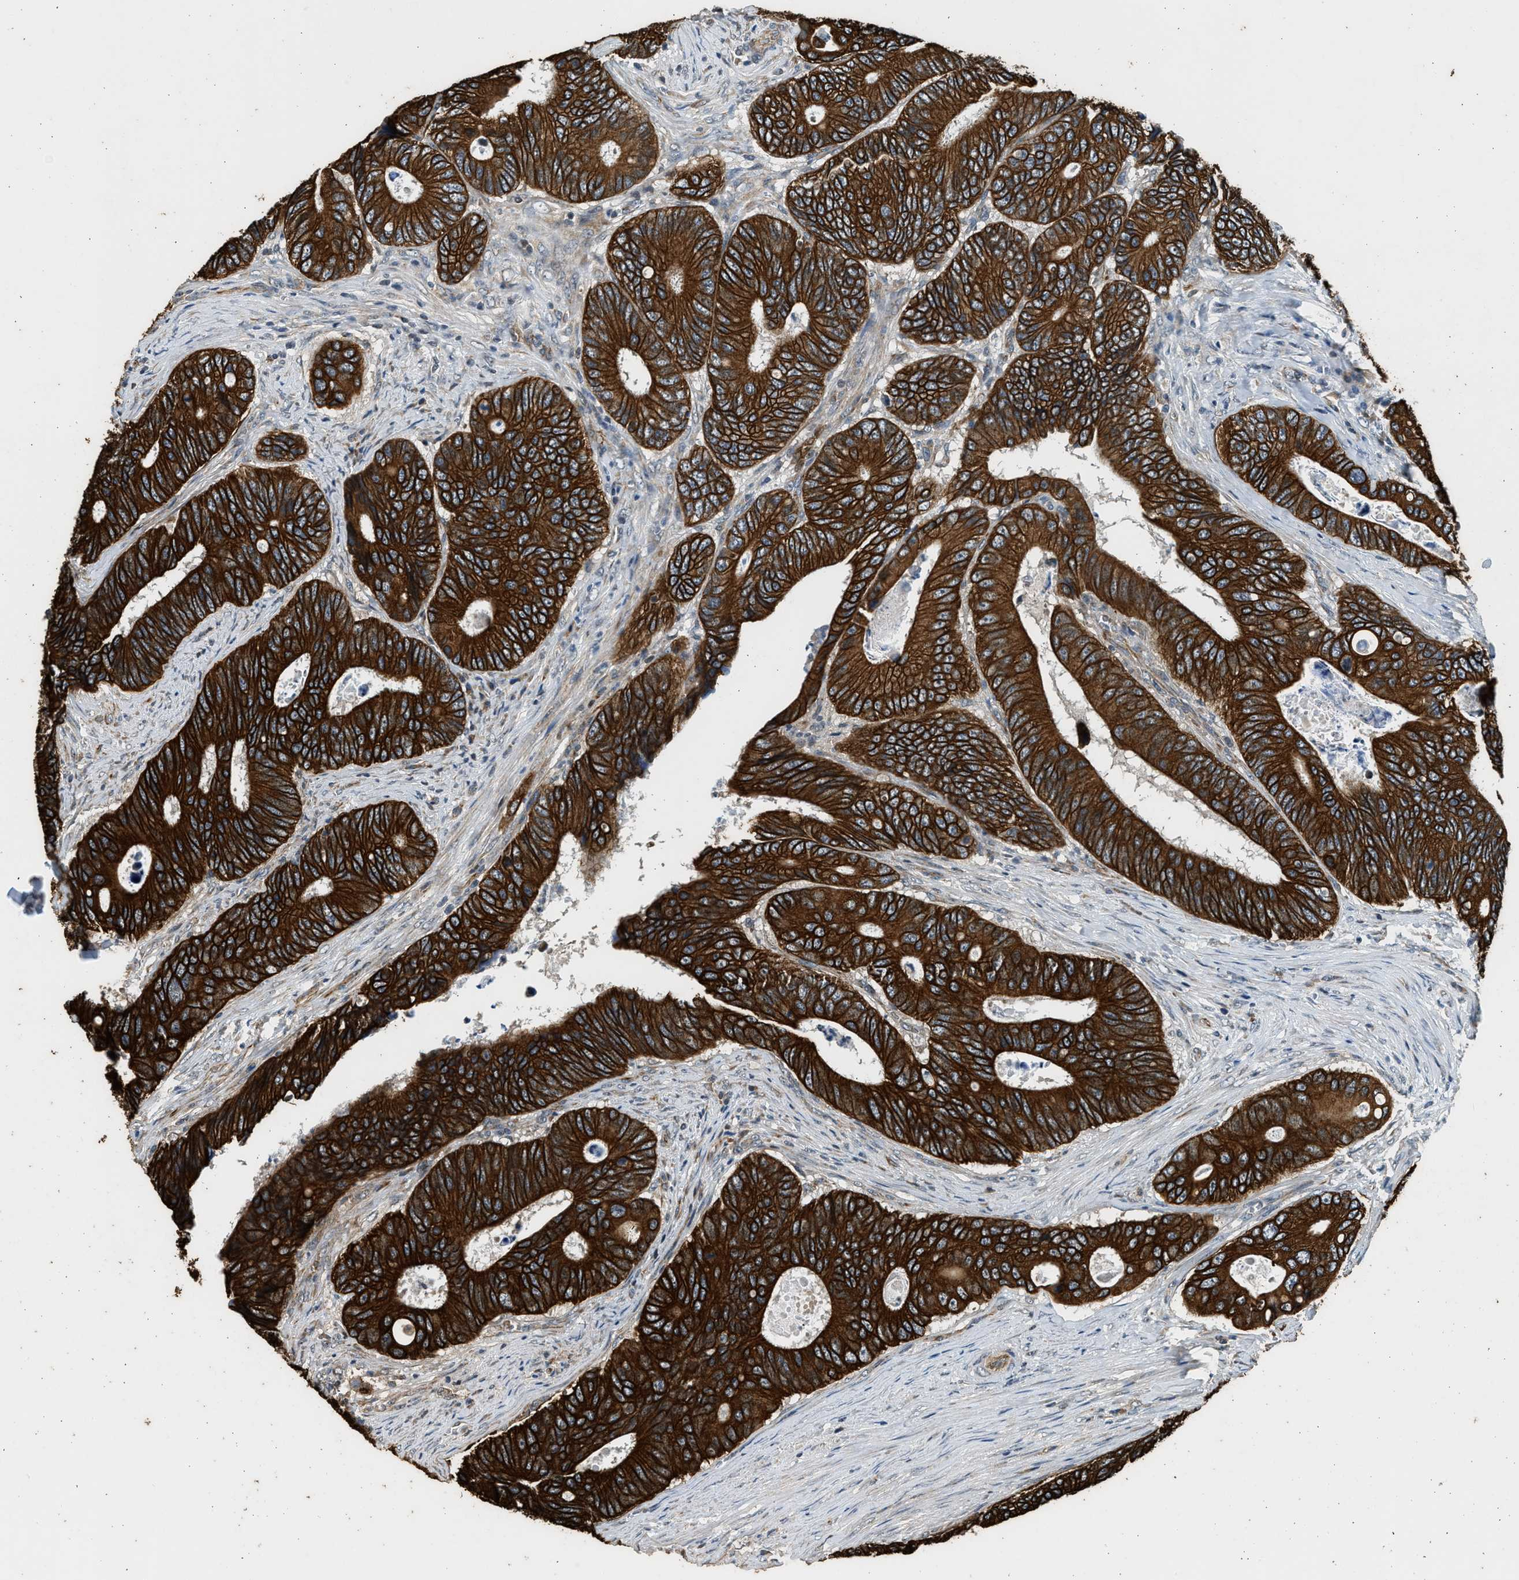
{"staining": {"intensity": "strong", "quantity": ">75%", "location": "cytoplasmic/membranous"}, "tissue": "colorectal cancer", "cell_type": "Tumor cells", "image_type": "cancer", "snomed": [{"axis": "morphology", "description": "Inflammation, NOS"}, {"axis": "morphology", "description": "Adenocarcinoma, NOS"}, {"axis": "topography", "description": "Colon"}], "caption": "A photomicrograph of human adenocarcinoma (colorectal) stained for a protein displays strong cytoplasmic/membranous brown staining in tumor cells.", "gene": "PCLO", "patient": {"sex": "male", "age": 72}}